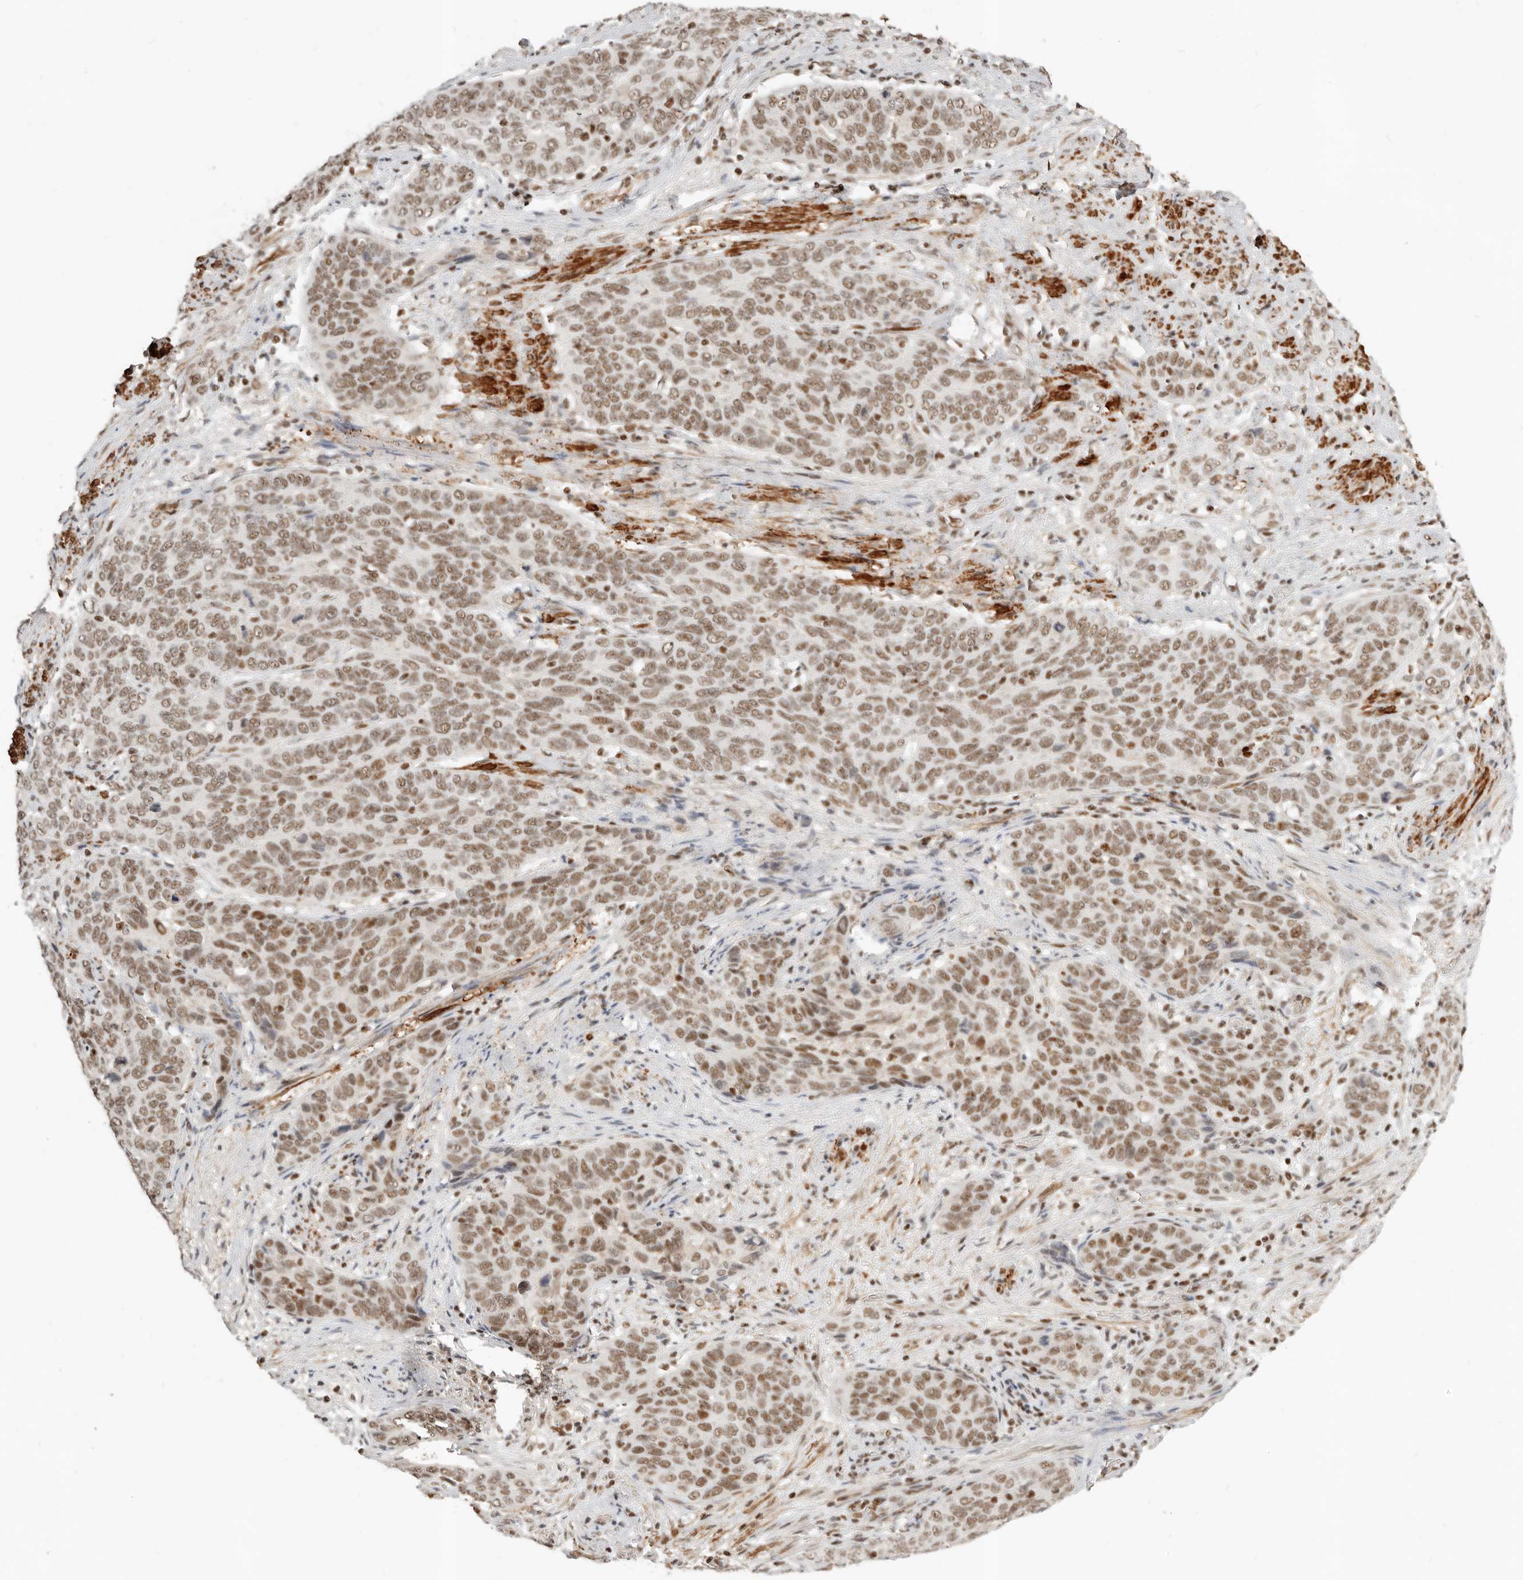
{"staining": {"intensity": "moderate", "quantity": ">75%", "location": "nuclear"}, "tissue": "cervical cancer", "cell_type": "Tumor cells", "image_type": "cancer", "snomed": [{"axis": "morphology", "description": "Squamous cell carcinoma, NOS"}, {"axis": "topography", "description": "Cervix"}], "caption": "Immunohistochemical staining of human cervical cancer (squamous cell carcinoma) reveals medium levels of moderate nuclear protein expression in about >75% of tumor cells.", "gene": "GABPA", "patient": {"sex": "female", "age": 60}}